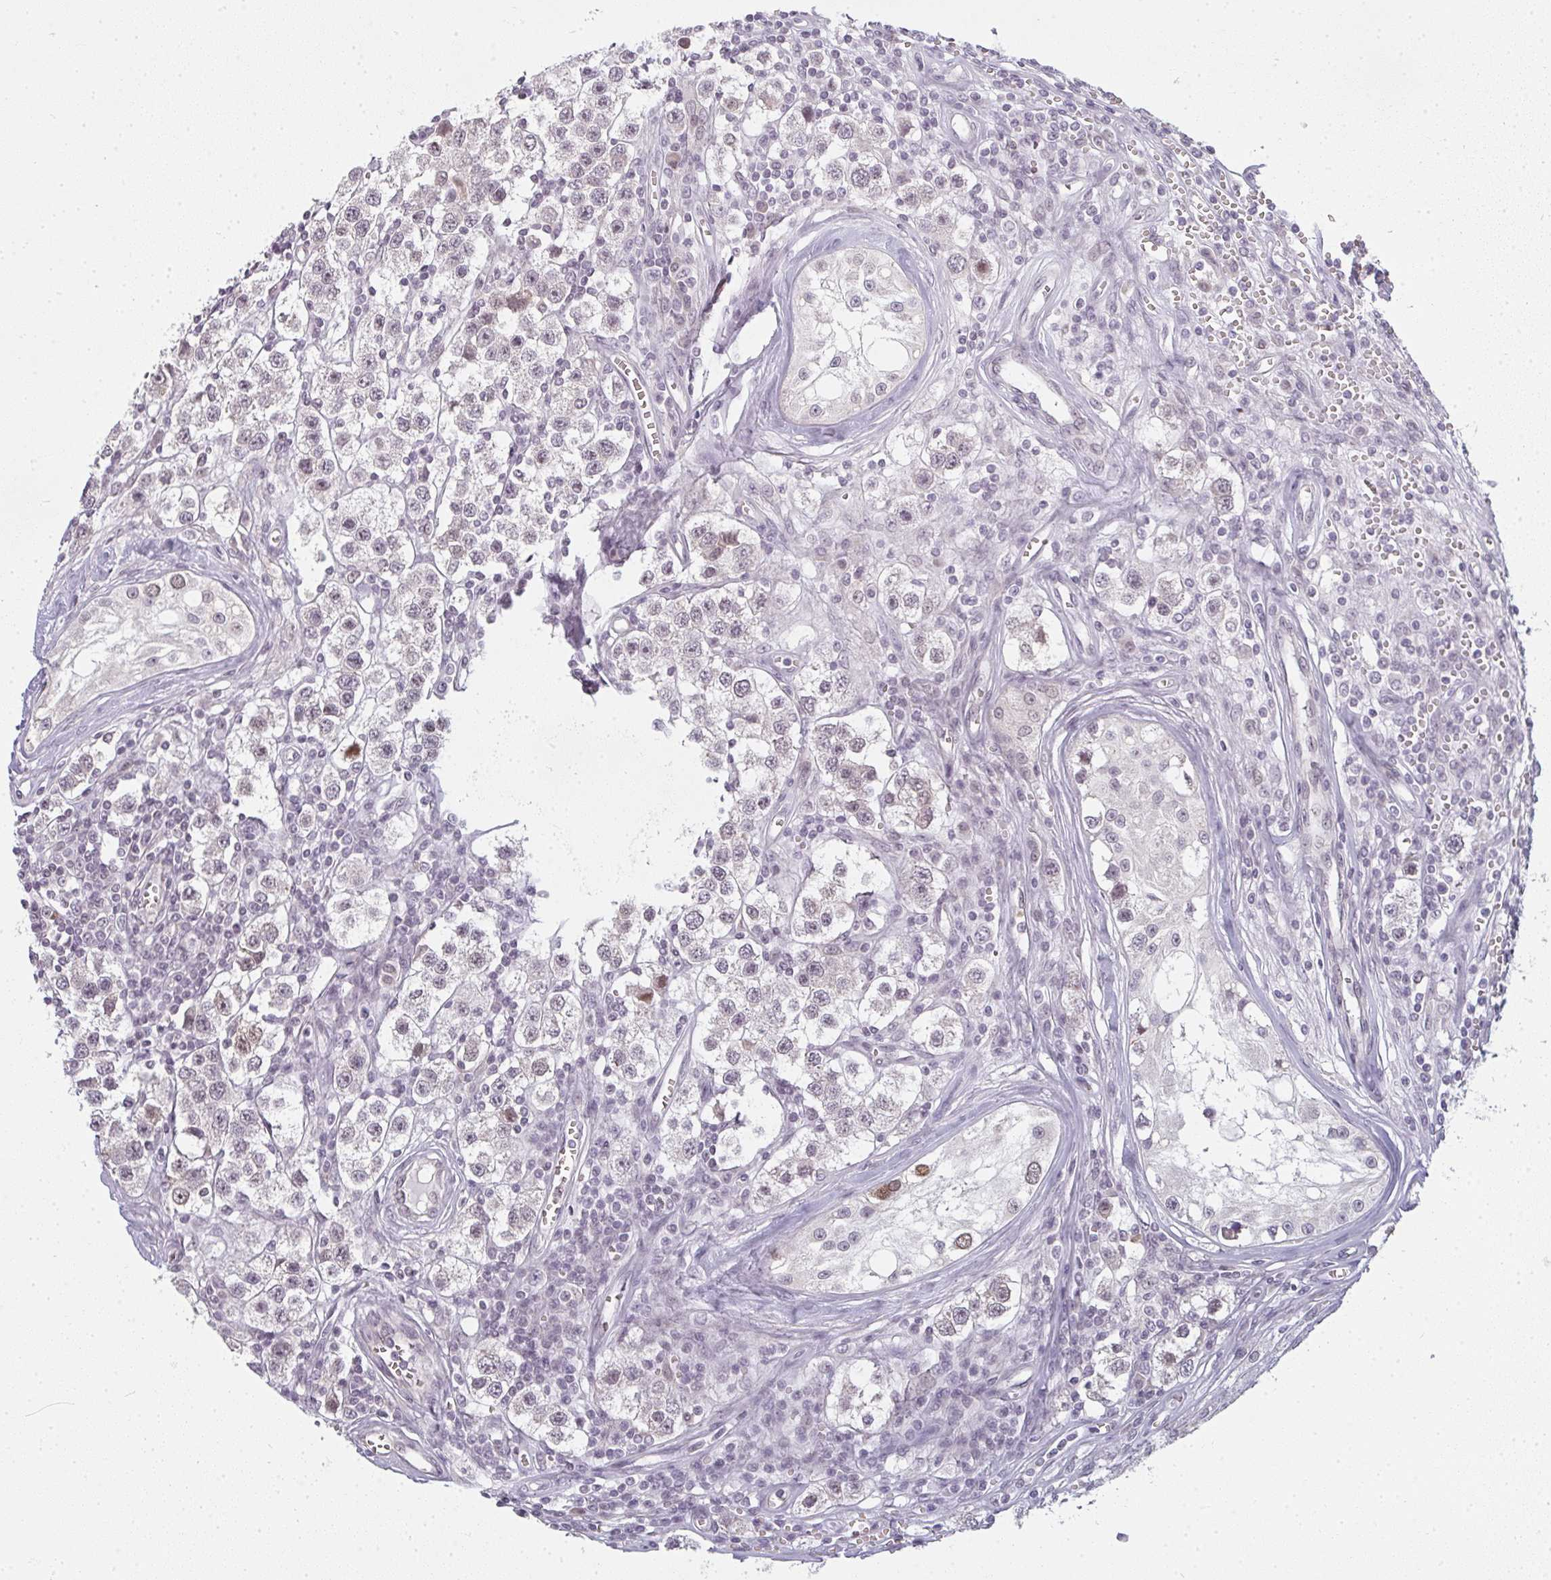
{"staining": {"intensity": "weak", "quantity": "<25%", "location": "nuclear"}, "tissue": "testis cancer", "cell_type": "Tumor cells", "image_type": "cancer", "snomed": [{"axis": "morphology", "description": "Seminoma, NOS"}, {"axis": "topography", "description": "Testis"}], "caption": "Immunohistochemistry (IHC) of human testis cancer exhibits no positivity in tumor cells.", "gene": "RBBP6", "patient": {"sex": "male", "age": 34}}